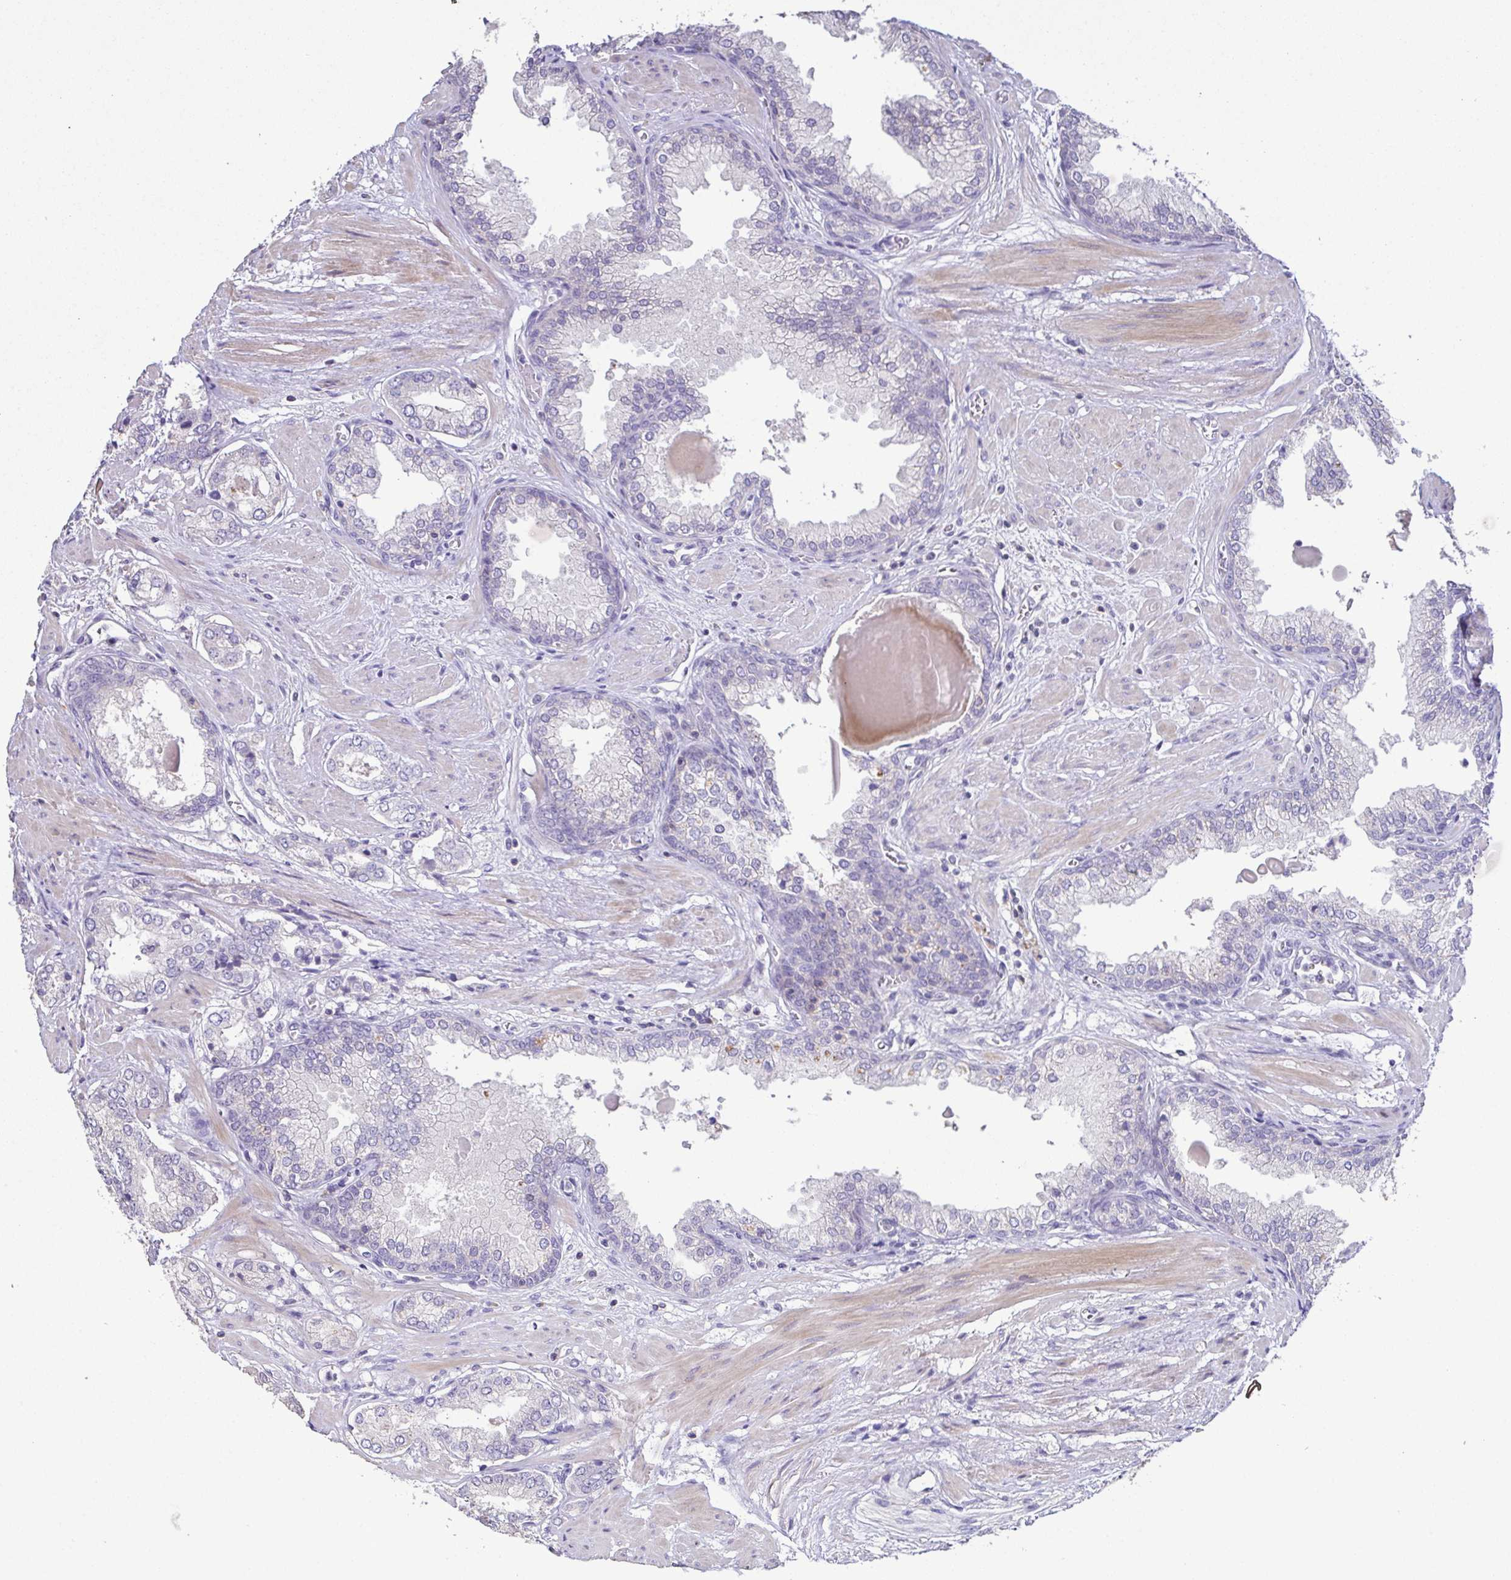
{"staining": {"intensity": "negative", "quantity": "none", "location": "none"}, "tissue": "prostate cancer", "cell_type": "Tumor cells", "image_type": "cancer", "snomed": [{"axis": "morphology", "description": "Adenocarcinoma, Low grade"}, {"axis": "topography", "description": "Prostate"}], "caption": "There is no significant staining in tumor cells of prostate cancer (adenocarcinoma (low-grade)). Nuclei are stained in blue.", "gene": "MARCO", "patient": {"sex": "male", "age": 64}}